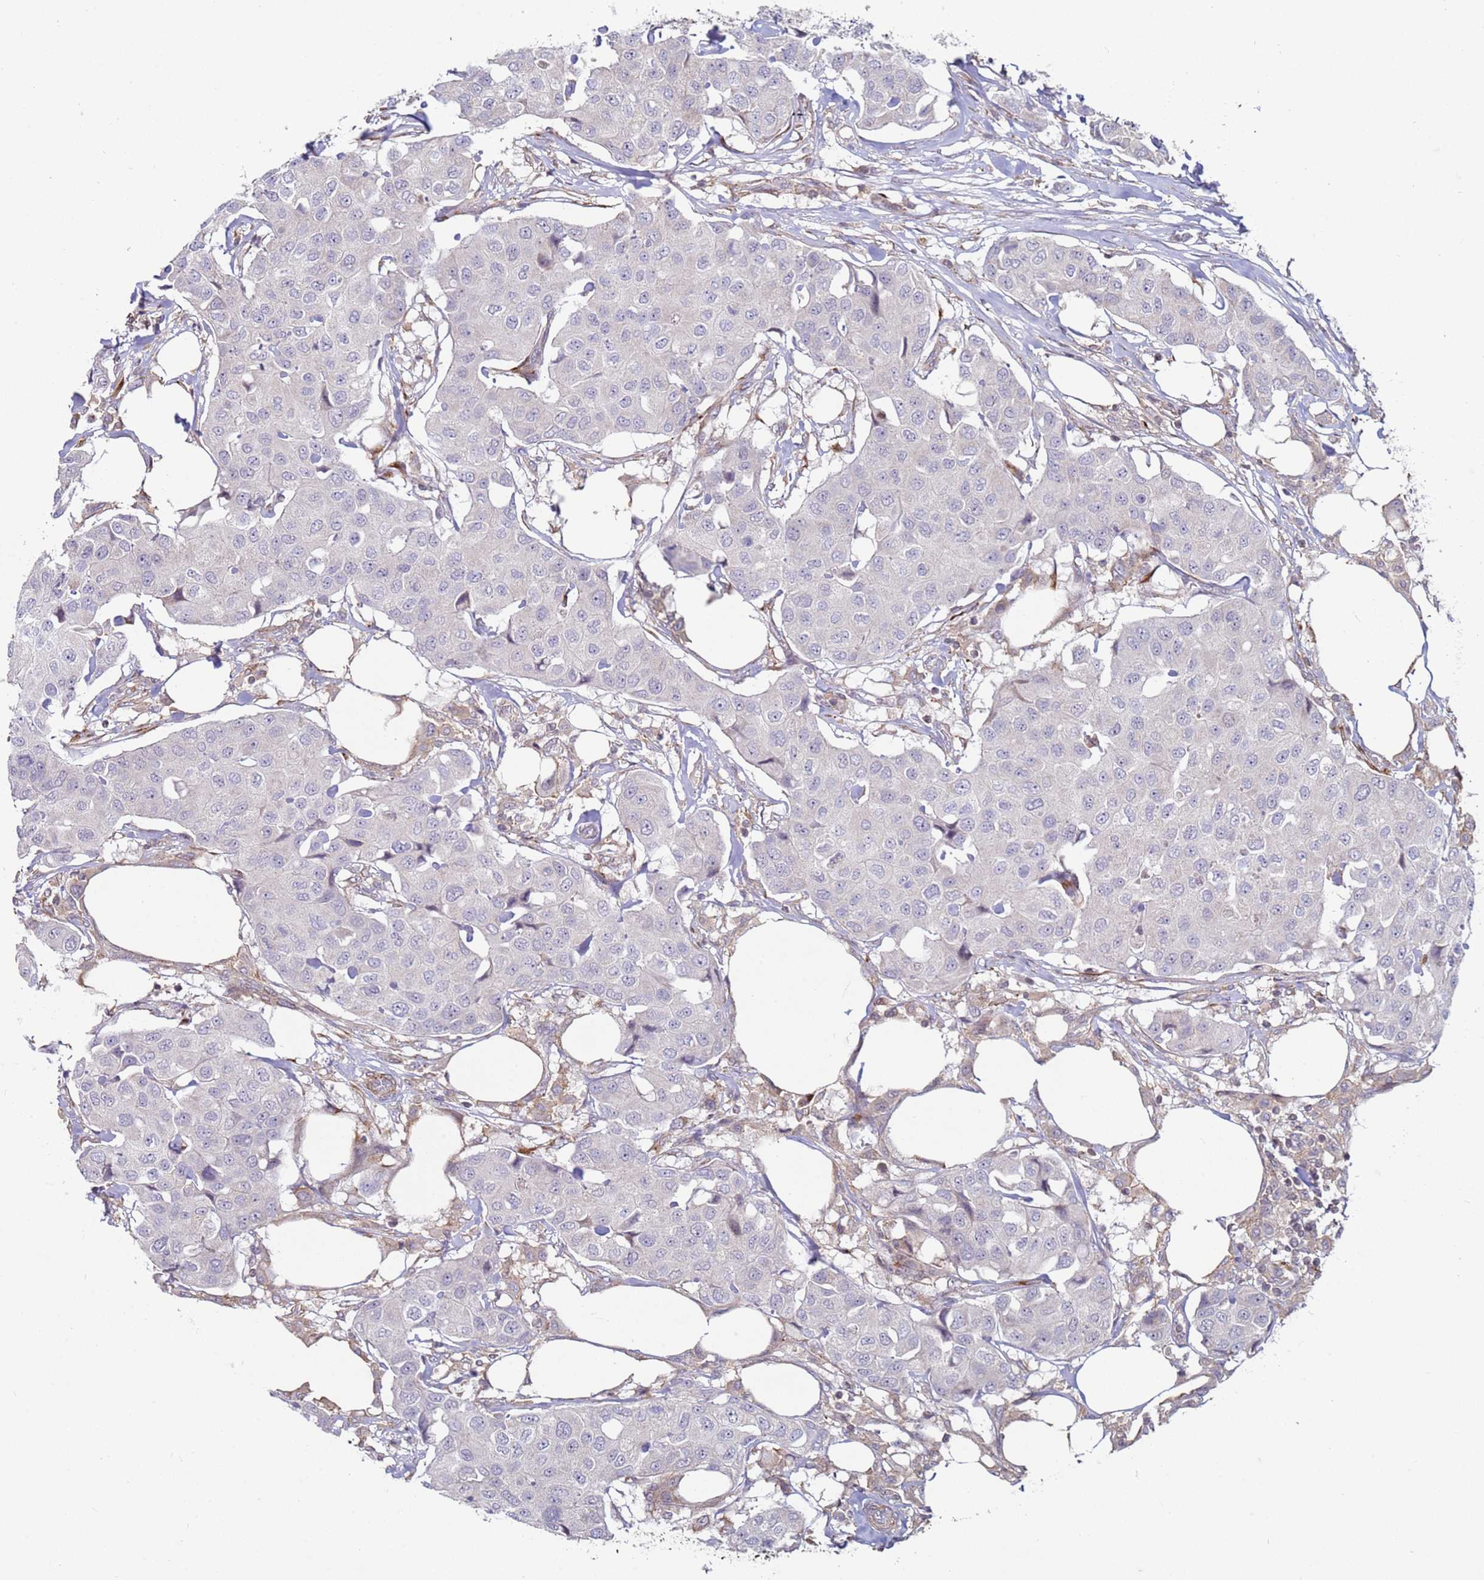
{"staining": {"intensity": "negative", "quantity": "none", "location": "none"}, "tissue": "breast cancer", "cell_type": "Tumor cells", "image_type": "cancer", "snomed": [{"axis": "morphology", "description": "Duct carcinoma"}, {"axis": "topography", "description": "Breast"}], "caption": "IHC image of human breast cancer (invasive ductal carcinoma) stained for a protein (brown), which shows no expression in tumor cells.", "gene": "SNAPC4", "patient": {"sex": "female", "age": 80}}